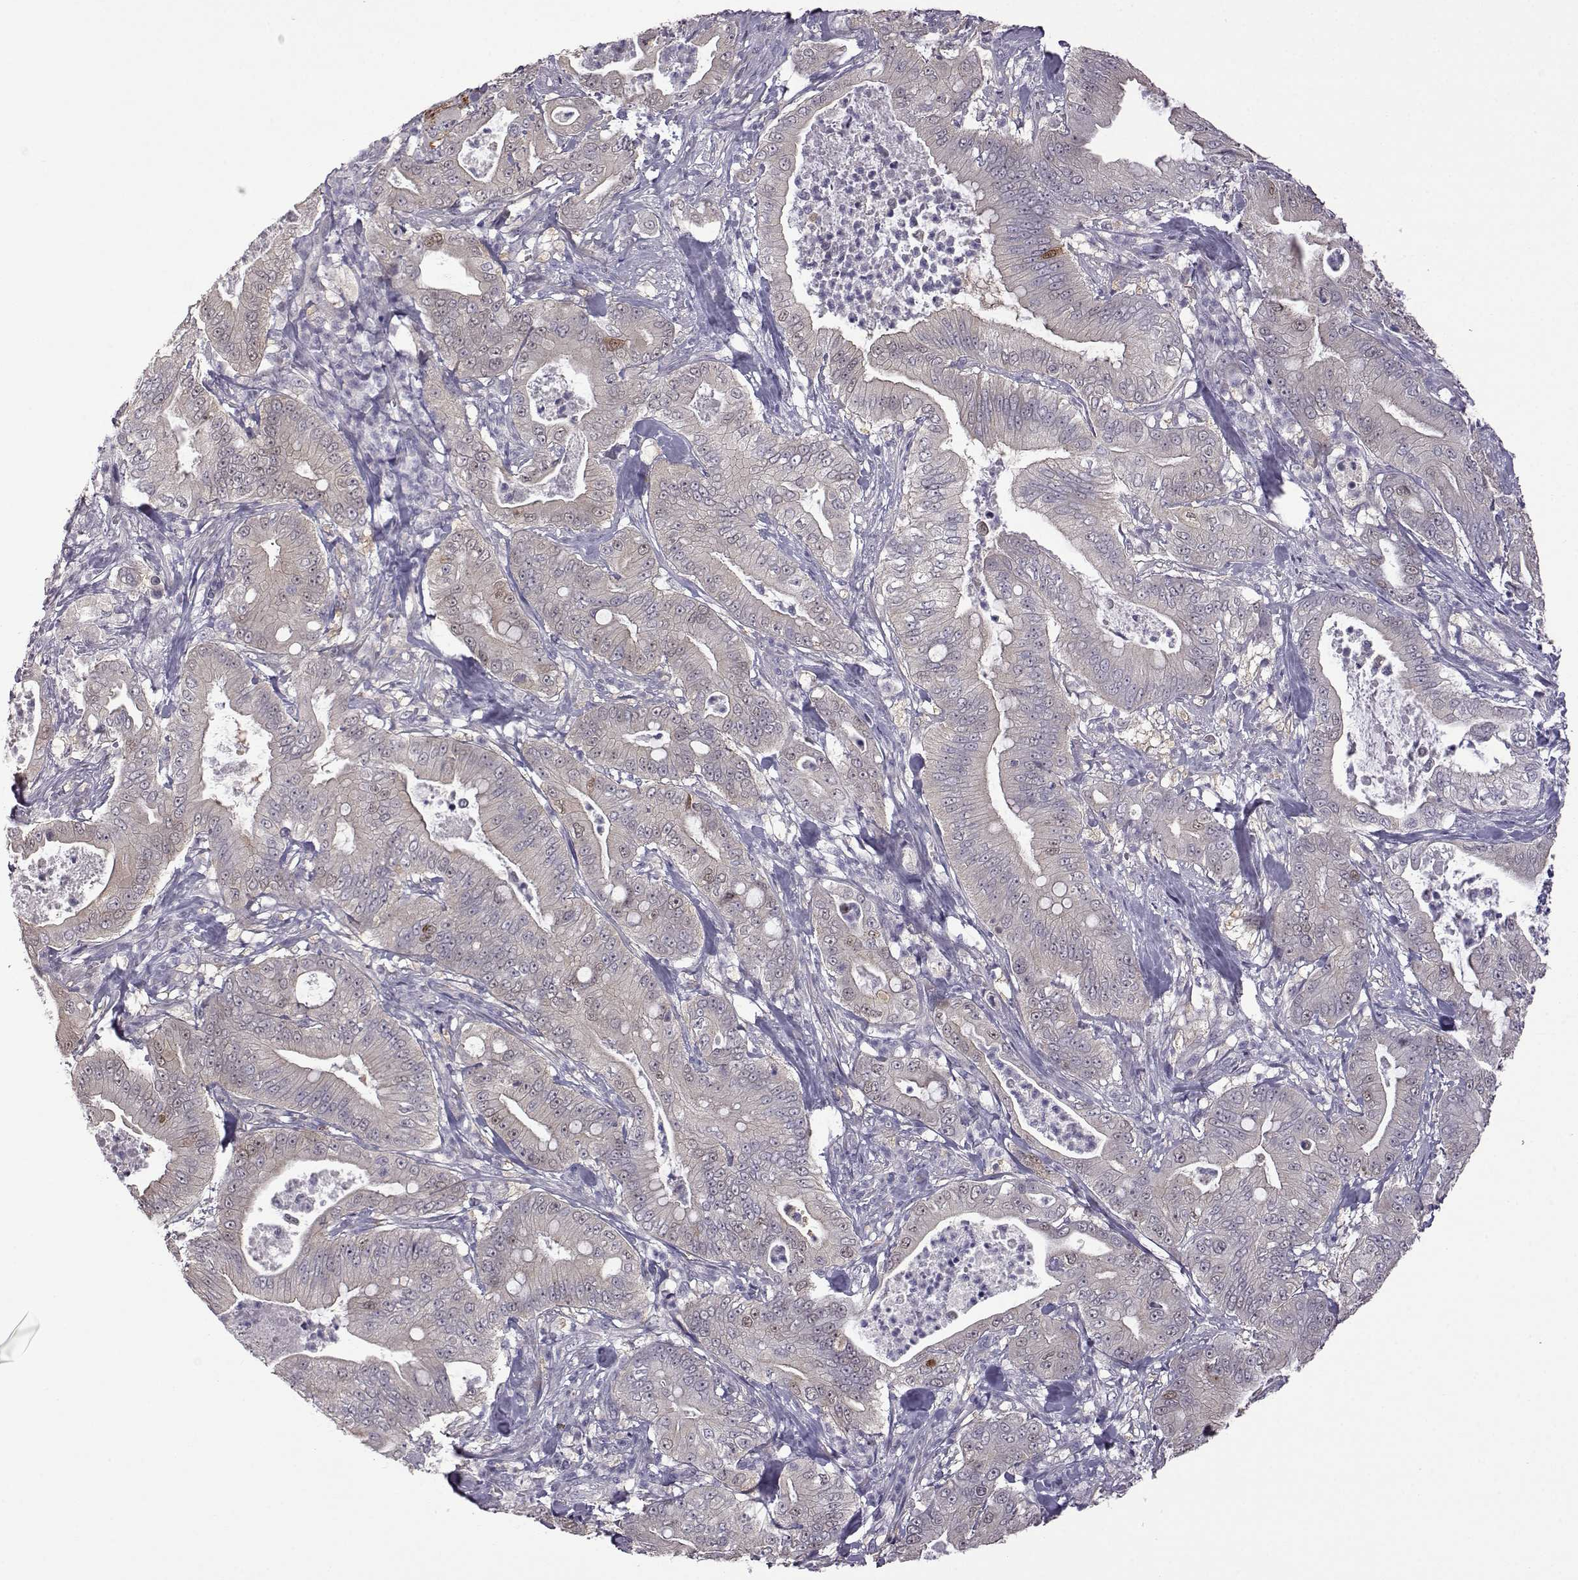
{"staining": {"intensity": "negative", "quantity": "none", "location": "none"}, "tissue": "pancreatic cancer", "cell_type": "Tumor cells", "image_type": "cancer", "snomed": [{"axis": "morphology", "description": "Adenocarcinoma, NOS"}, {"axis": "topography", "description": "Pancreas"}], "caption": "A photomicrograph of human adenocarcinoma (pancreatic) is negative for staining in tumor cells.", "gene": "VGF", "patient": {"sex": "male", "age": 71}}